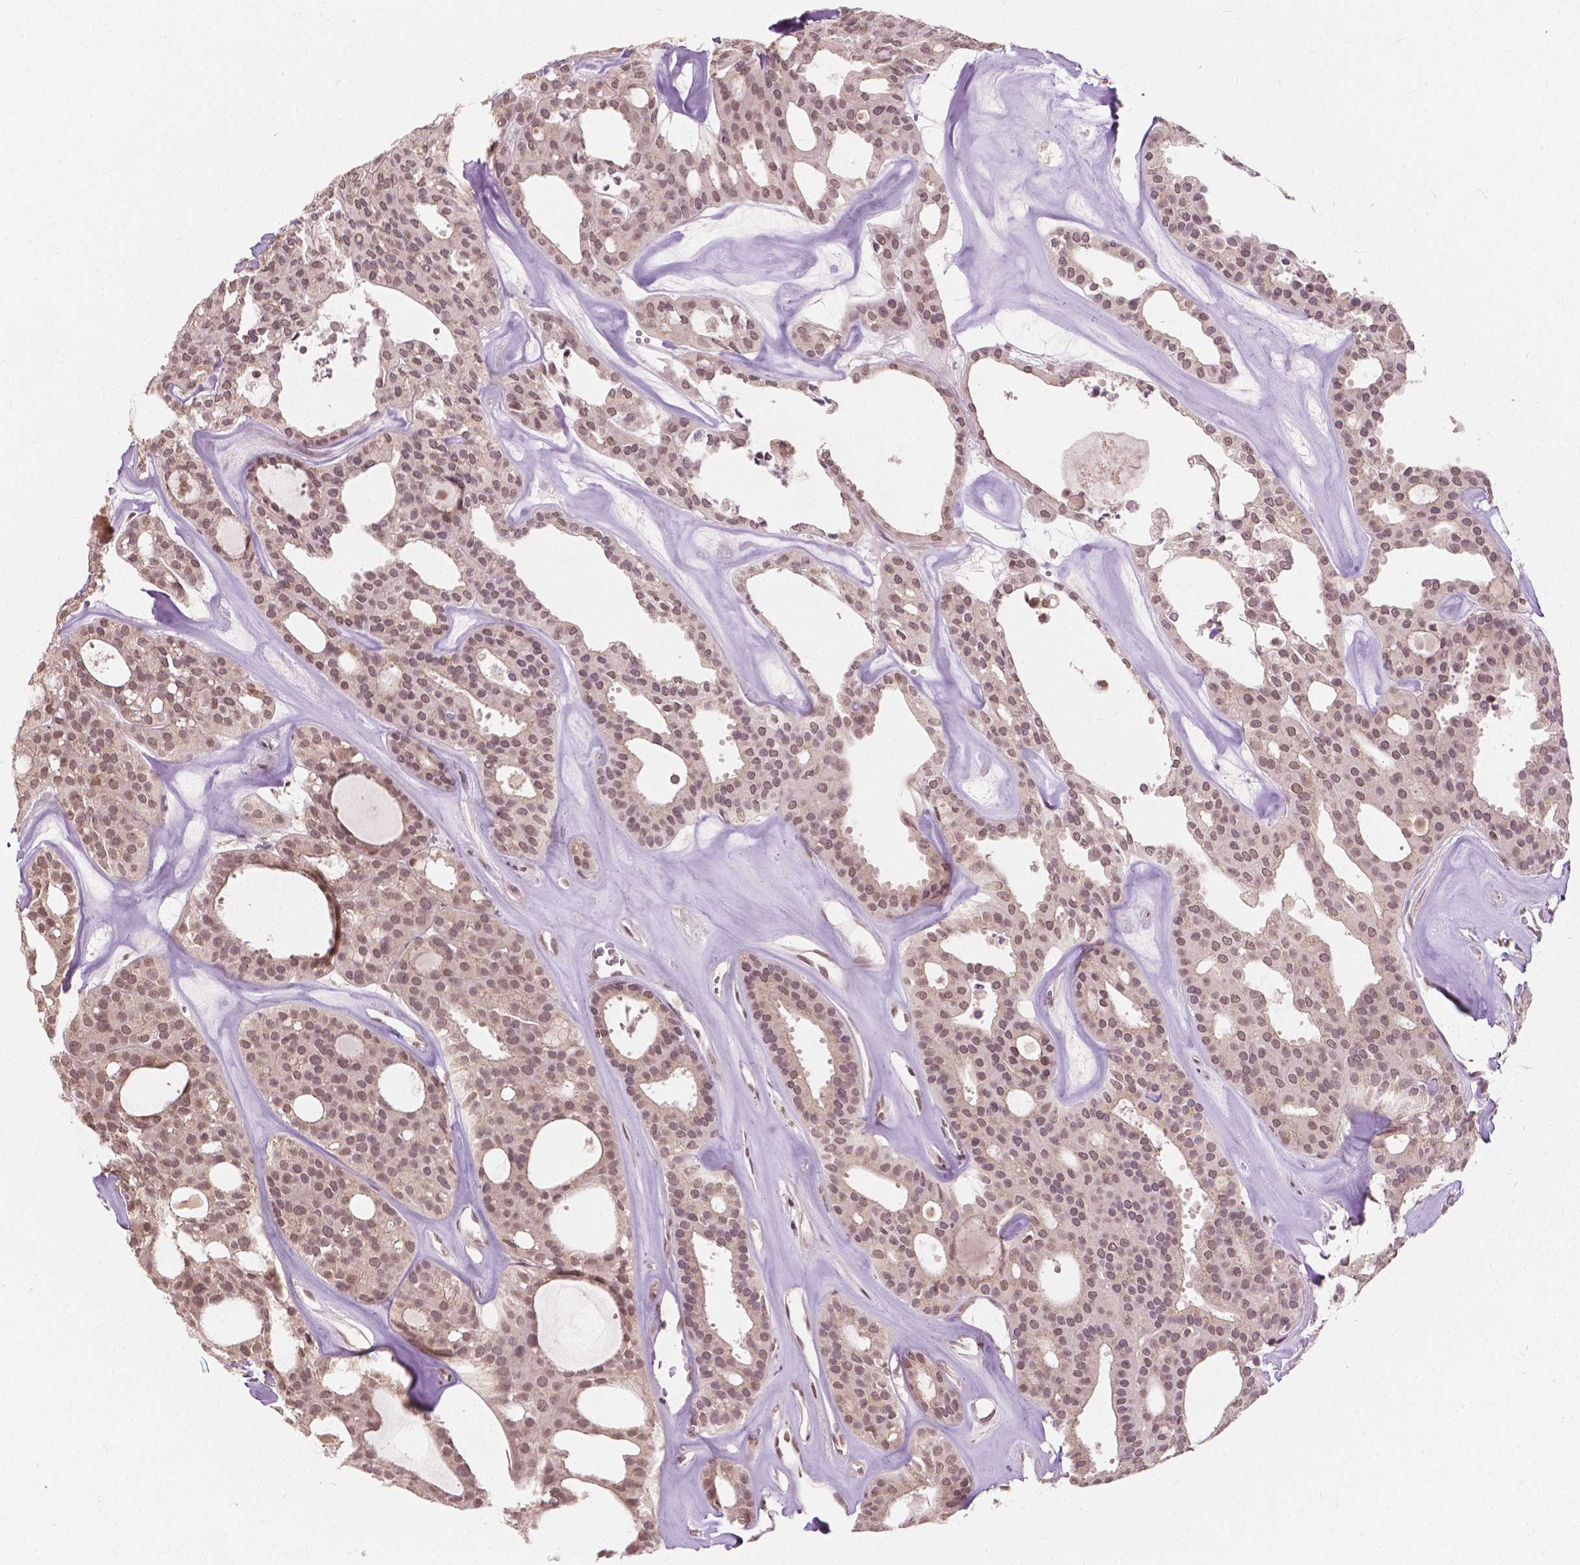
{"staining": {"intensity": "moderate", "quantity": ">75%", "location": "nuclear"}, "tissue": "thyroid cancer", "cell_type": "Tumor cells", "image_type": "cancer", "snomed": [{"axis": "morphology", "description": "Follicular adenoma carcinoma, NOS"}, {"axis": "topography", "description": "Thyroid gland"}], "caption": "A brown stain highlights moderate nuclear staining of a protein in human follicular adenoma carcinoma (thyroid) tumor cells. The staining was performed using DAB, with brown indicating positive protein expression. Nuclei are stained blue with hematoxylin.", "gene": "HOXA10", "patient": {"sex": "male", "age": 75}}